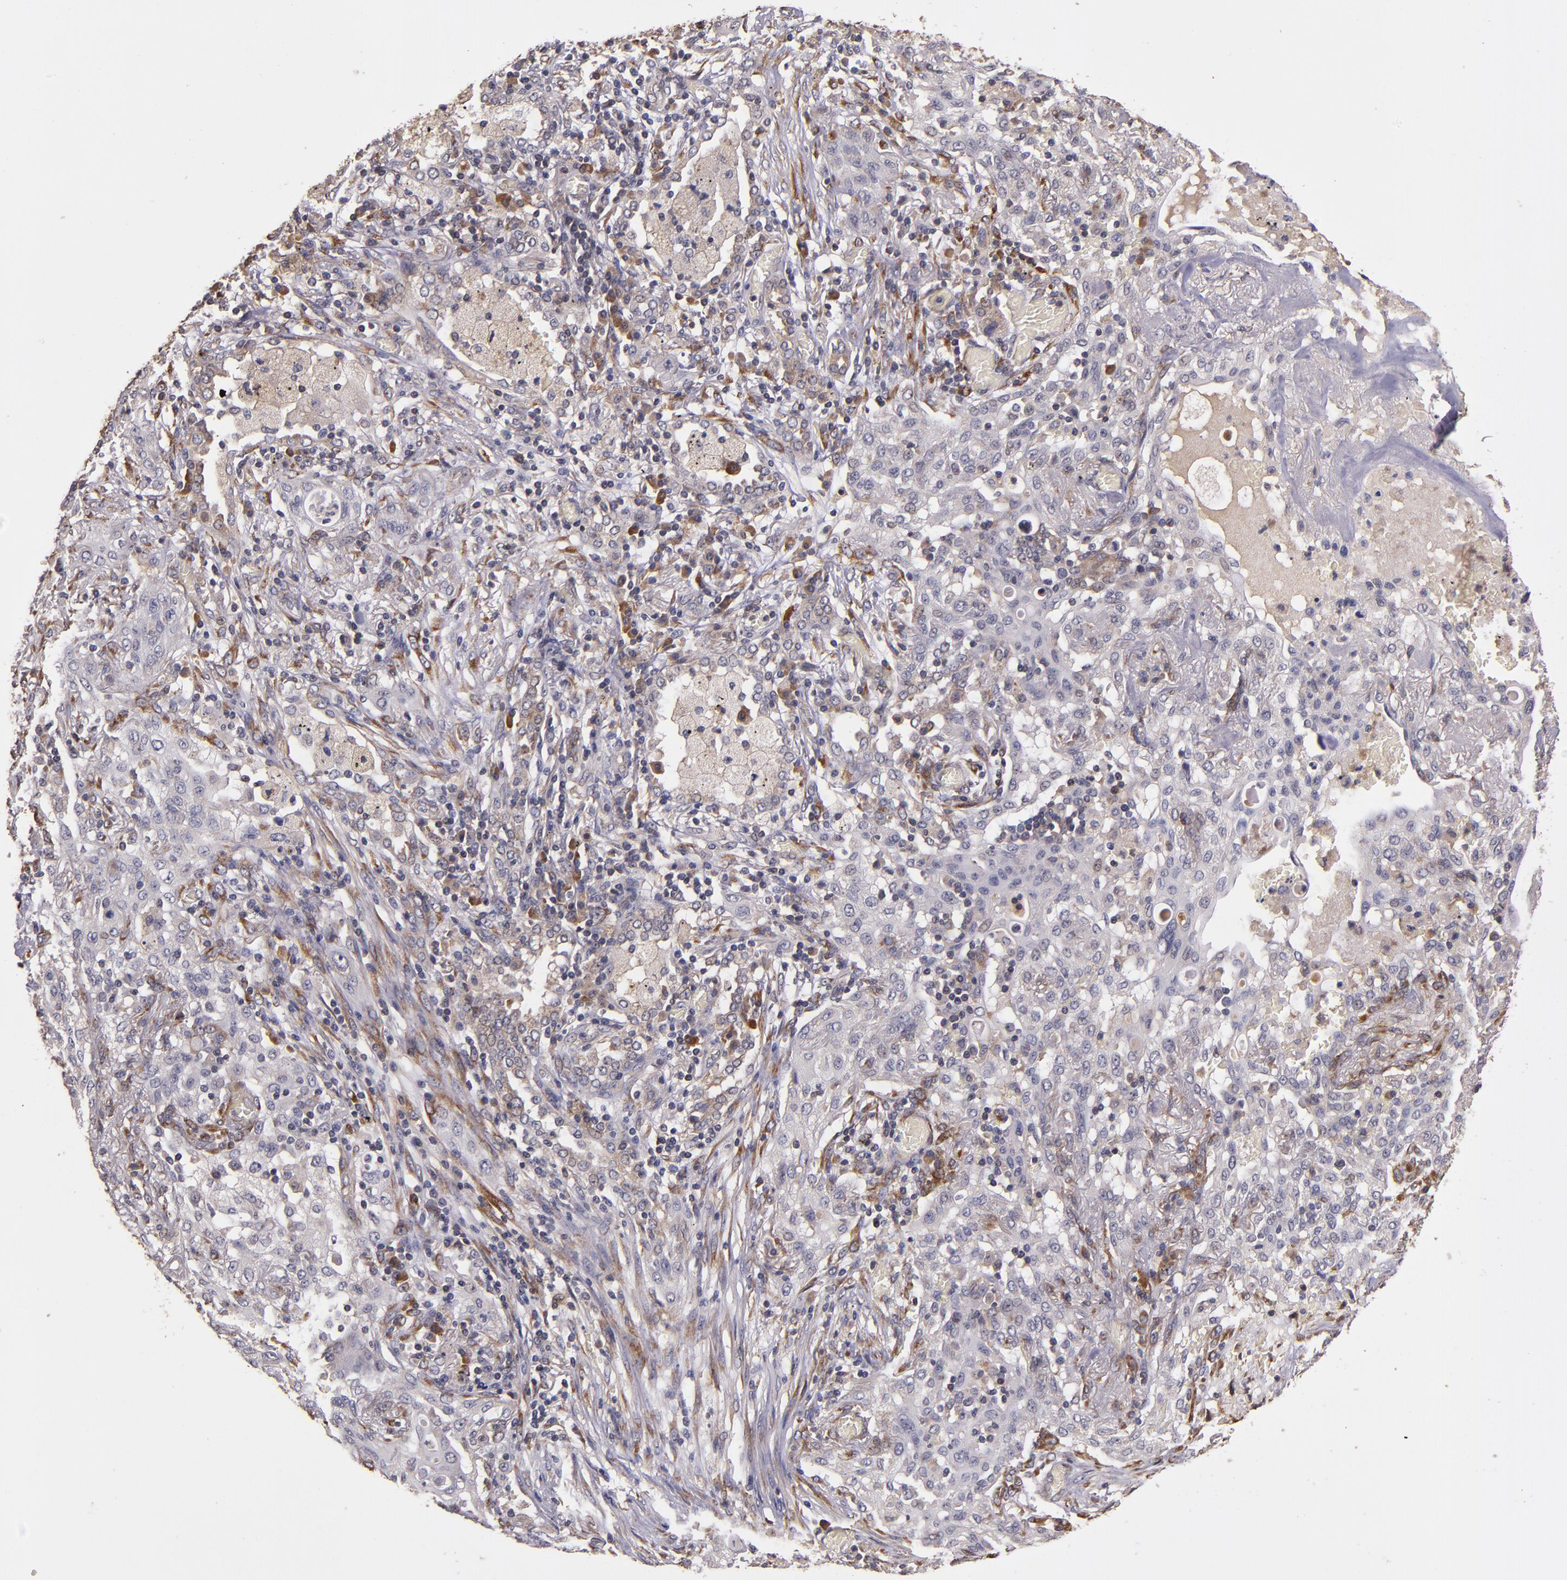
{"staining": {"intensity": "weak", "quantity": ">75%", "location": "cytoplasmic/membranous"}, "tissue": "lung cancer", "cell_type": "Tumor cells", "image_type": "cancer", "snomed": [{"axis": "morphology", "description": "Squamous cell carcinoma, NOS"}, {"axis": "topography", "description": "Lung"}], "caption": "Brown immunohistochemical staining in lung squamous cell carcinoma reveals weak cytoplasmic/membranous staining in about >75% of tumor cells. The staining was performed using DAB (3,3'-diaminobenzidine), with brown indicating positive protein expression. Nuclei are stained blue with hematoxylin.", "gene": "PRAF2", "patient": {"sex": "female", "age": 47}}